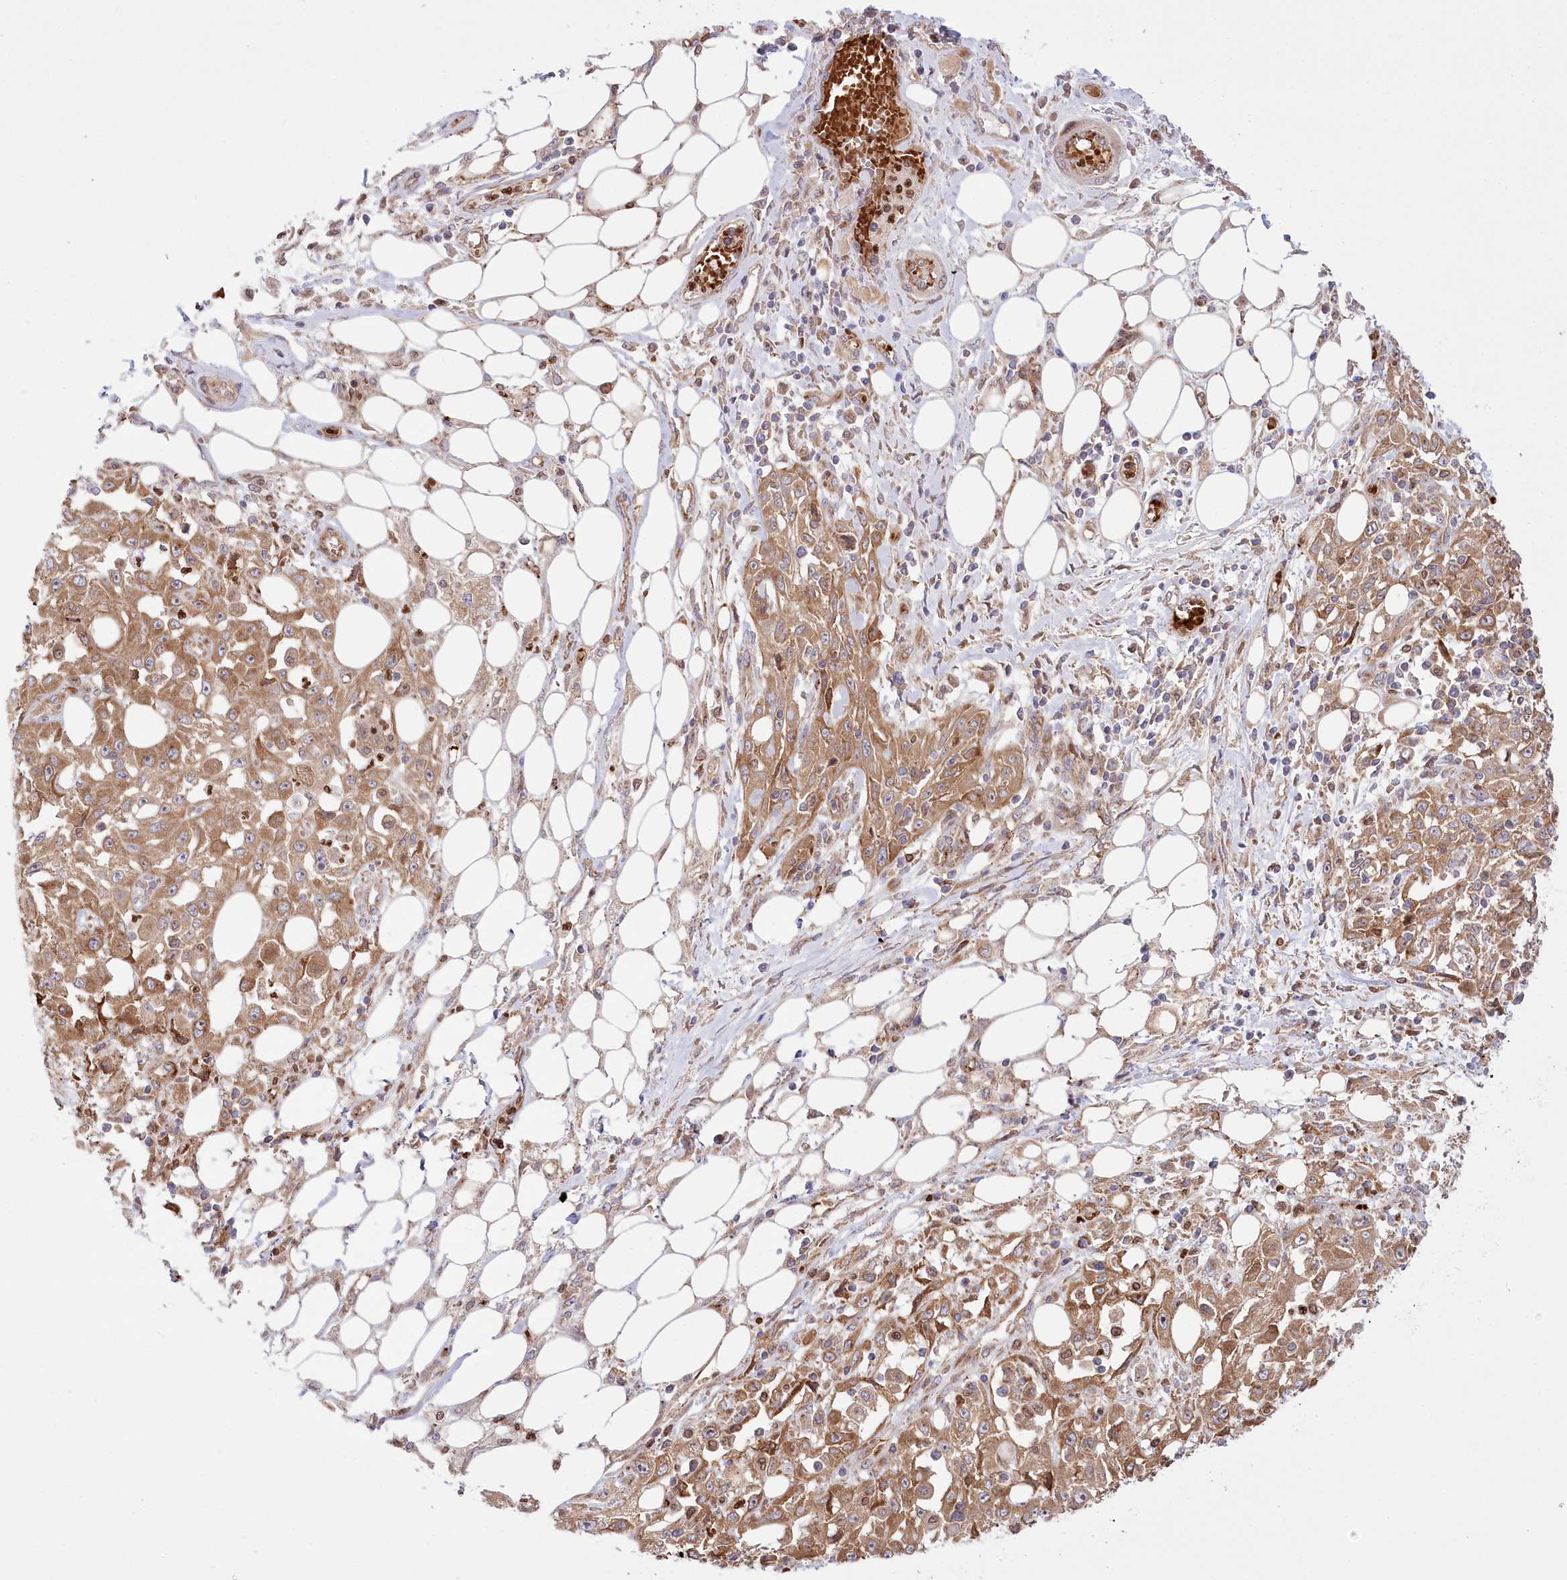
{"staining": {"intensity": "moderate", "quantity": ">75%", "location": "cytoplasmic/membranous"}, "tissue": "skin cancer", "cell_type": "Tumor cells", "image_type": "cancer", "snomed": [{"axis": "morphology", "description": "Squamous cell carcinoma, NOS"}, {"axis": "morphology", "description": "Squamous cell carcinoma, metastatic, NOS"}, {"axis": "topography", "description": "Skin"}, {"axis": "topography", "description": "Lymph node"}], "caption": "Skin cancer (metastatic squamous cell carcinoma) stained with immunohistochemistry (IHC) exhibits moderate cytoplasmic/membranous positivity in about >75% of tumor cells.", "gene": "COMMD3", "patient": {"sex": "male", "age": 75}}